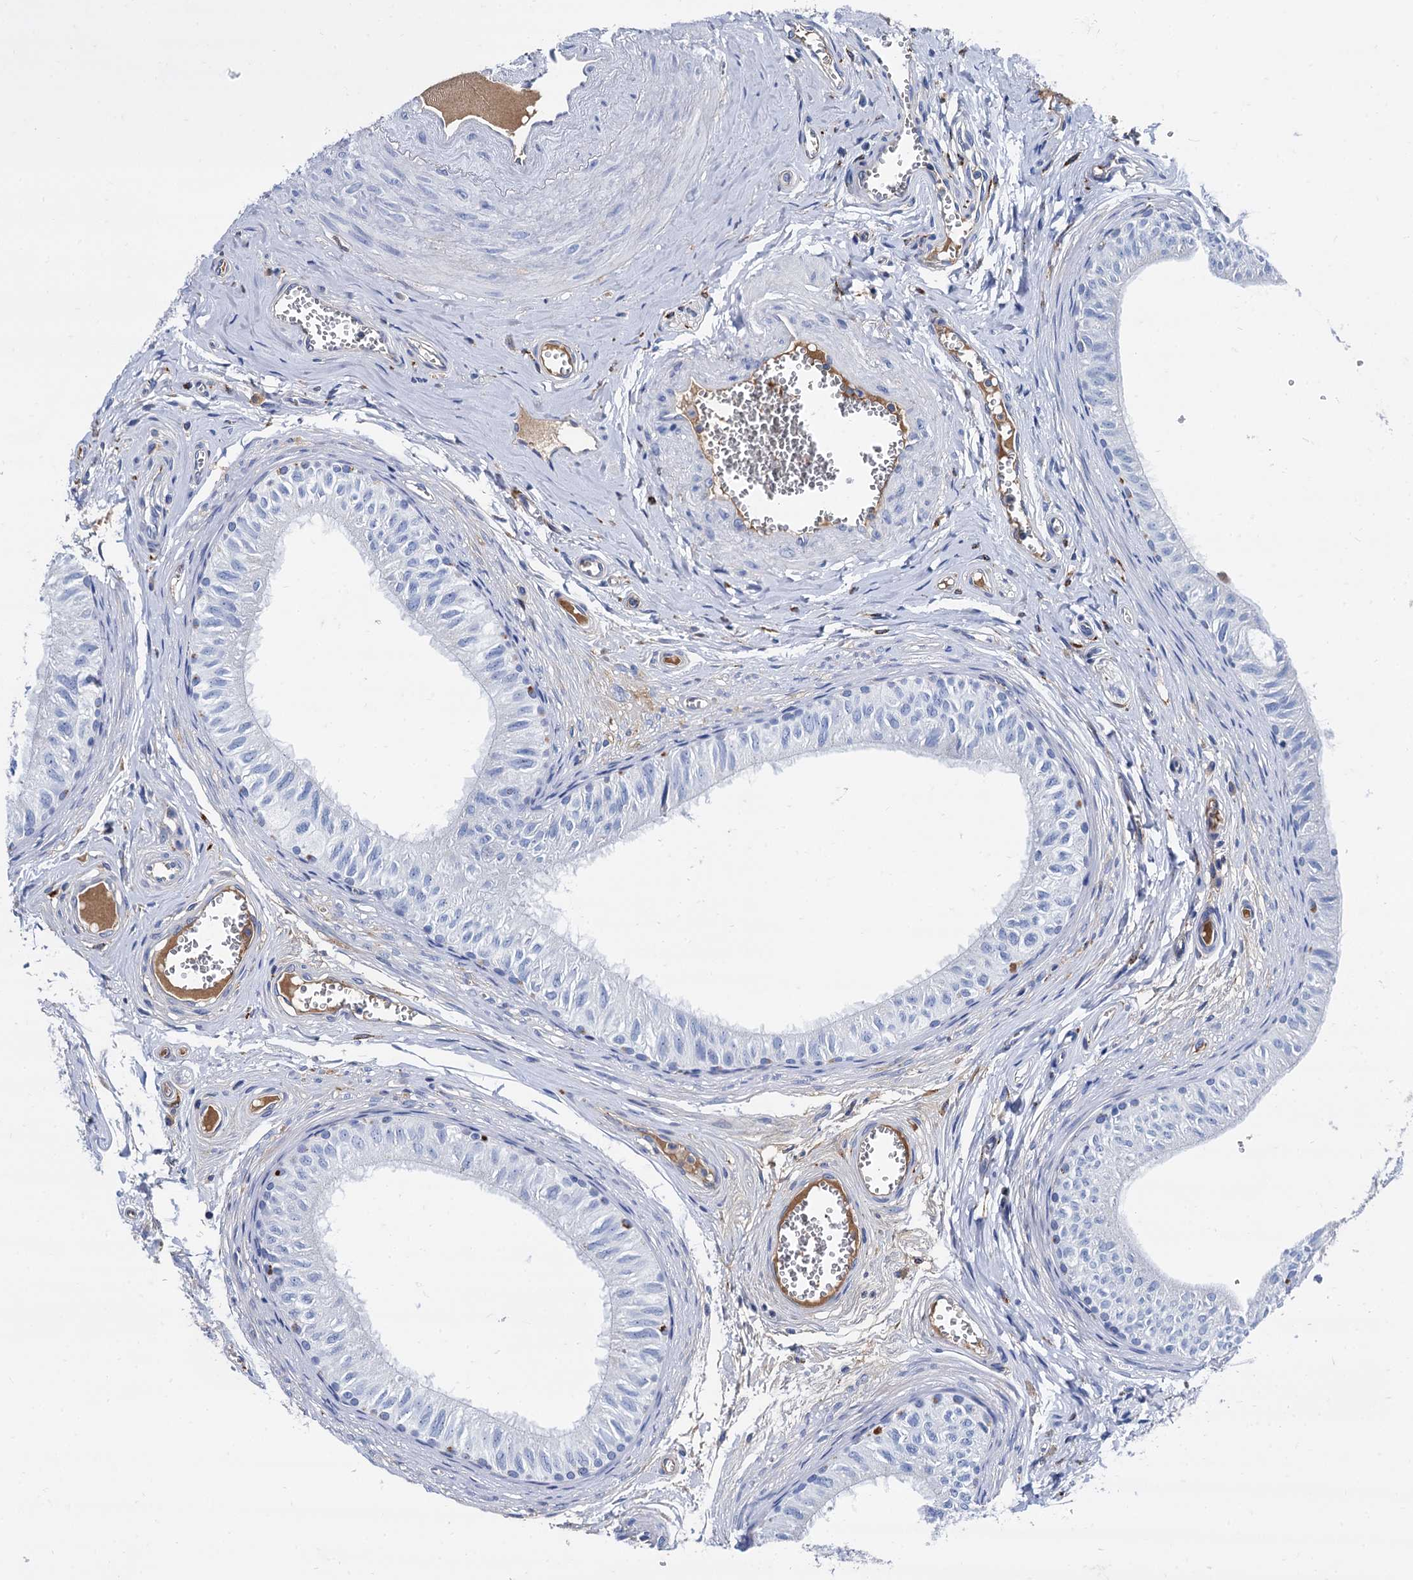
{"staining": {"intensity": "negative", "quantity": "none", "location": "none"}, "tissue": "epididymis", "cell_type": "Glandular cells", "image_type": "normal", "snomed": [{"axis": "morphology", "description": "Normal tissue, NOS"}, {"axis": "topography", "description": "Epididymis"}], "caption": "This is an immunohistochemistry image of unremarkable human epididymis. There is no expression in glandular cells.", "gene": "APOD", "patient": {"sex": "male", "age": 42}}